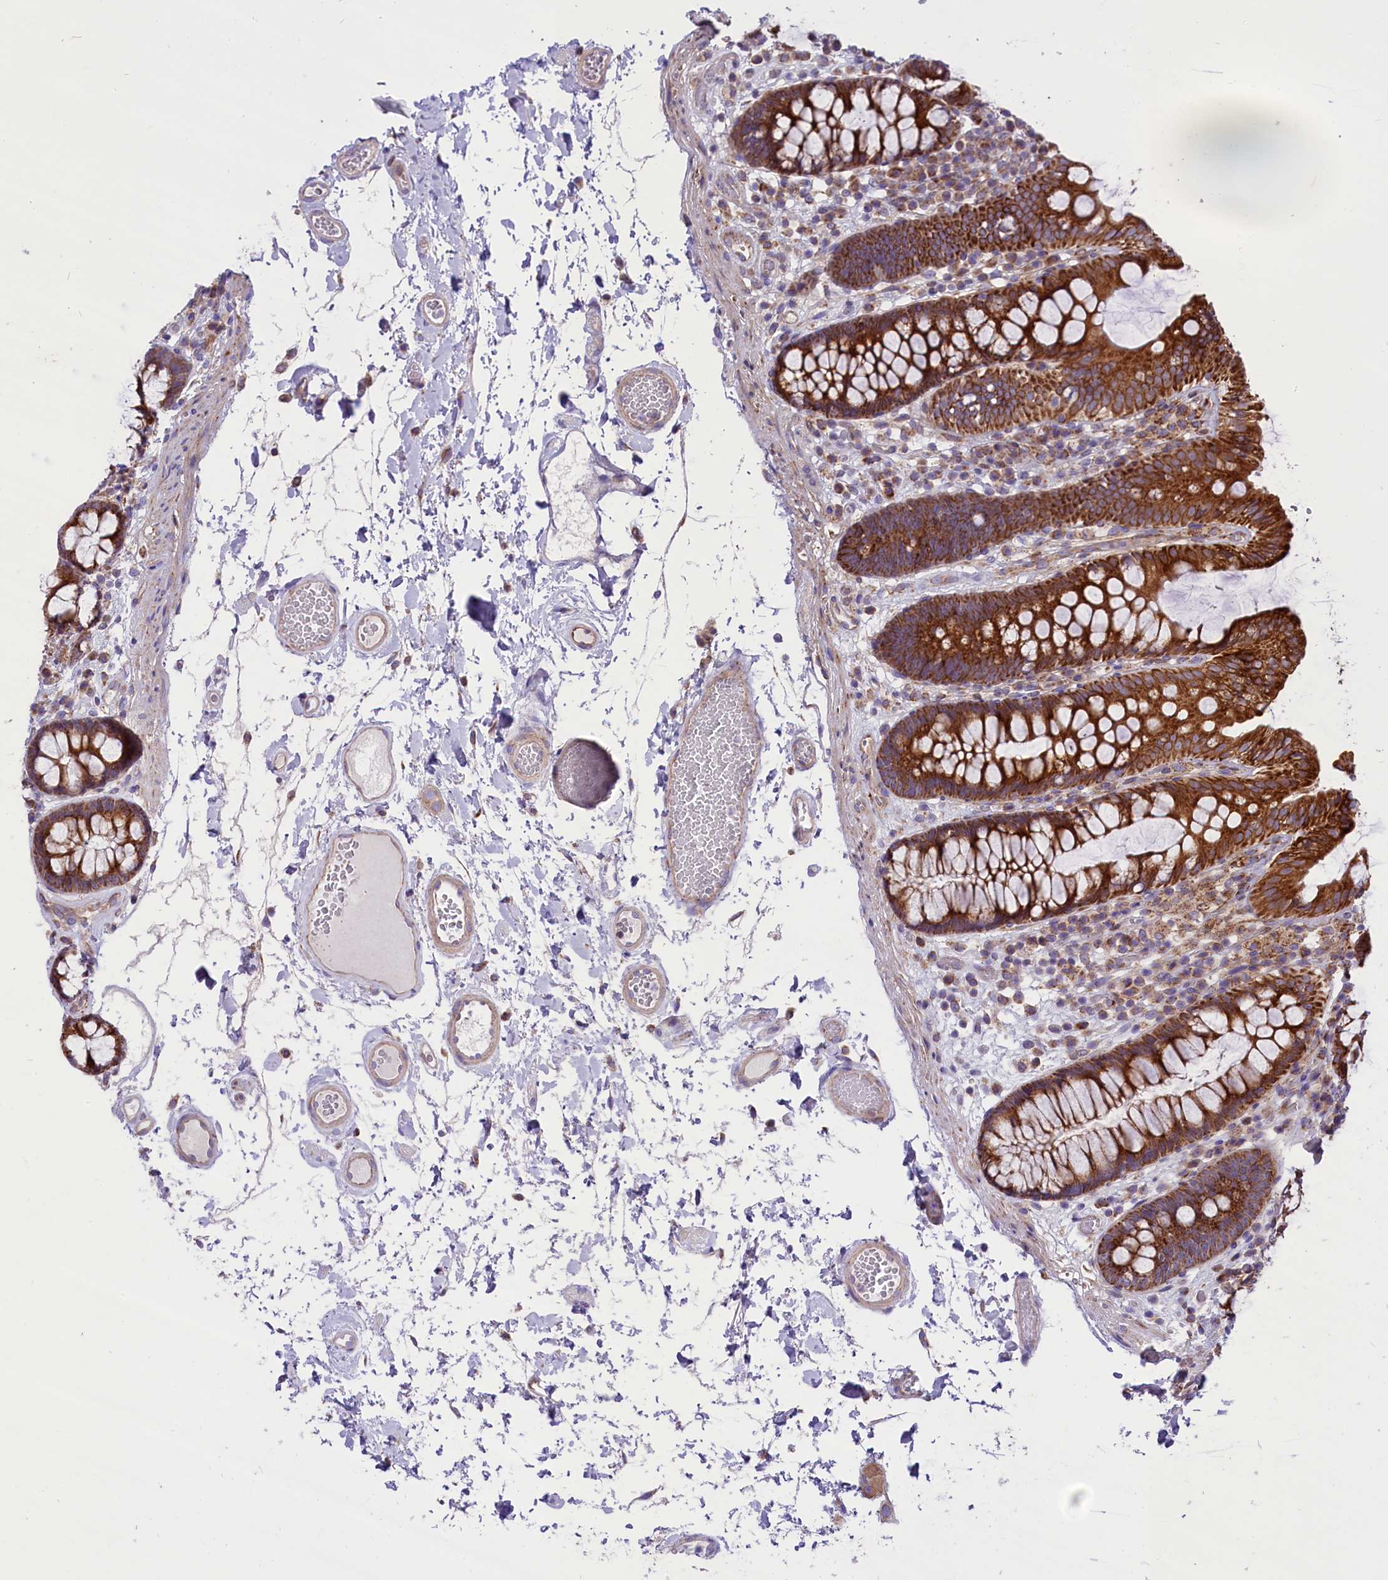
{"staining": {"intensity": "weak", "quantity": ">75%", "location": "cytoplasmic/membranous"}, "tissue": "colon", "cell_type": "Endothelial cells", "image_type": "normal", "snomed": [{"axis": "morphology", "description": "Normal tissue, NOS"}, {"axis": "topography", "description": "Colon"}], "caption": "Brown immunohistochemical staining in unremarkable colon reveals weak cytoplasmic/membranous staining in about >75% of endothelial cells. Using DAB (brown) and hematoxylin (blue) stains, captured at high magnification using brightfield microscopy.", "gene": "PTPRU", "patient": {"sex": "male", "age": 84}}